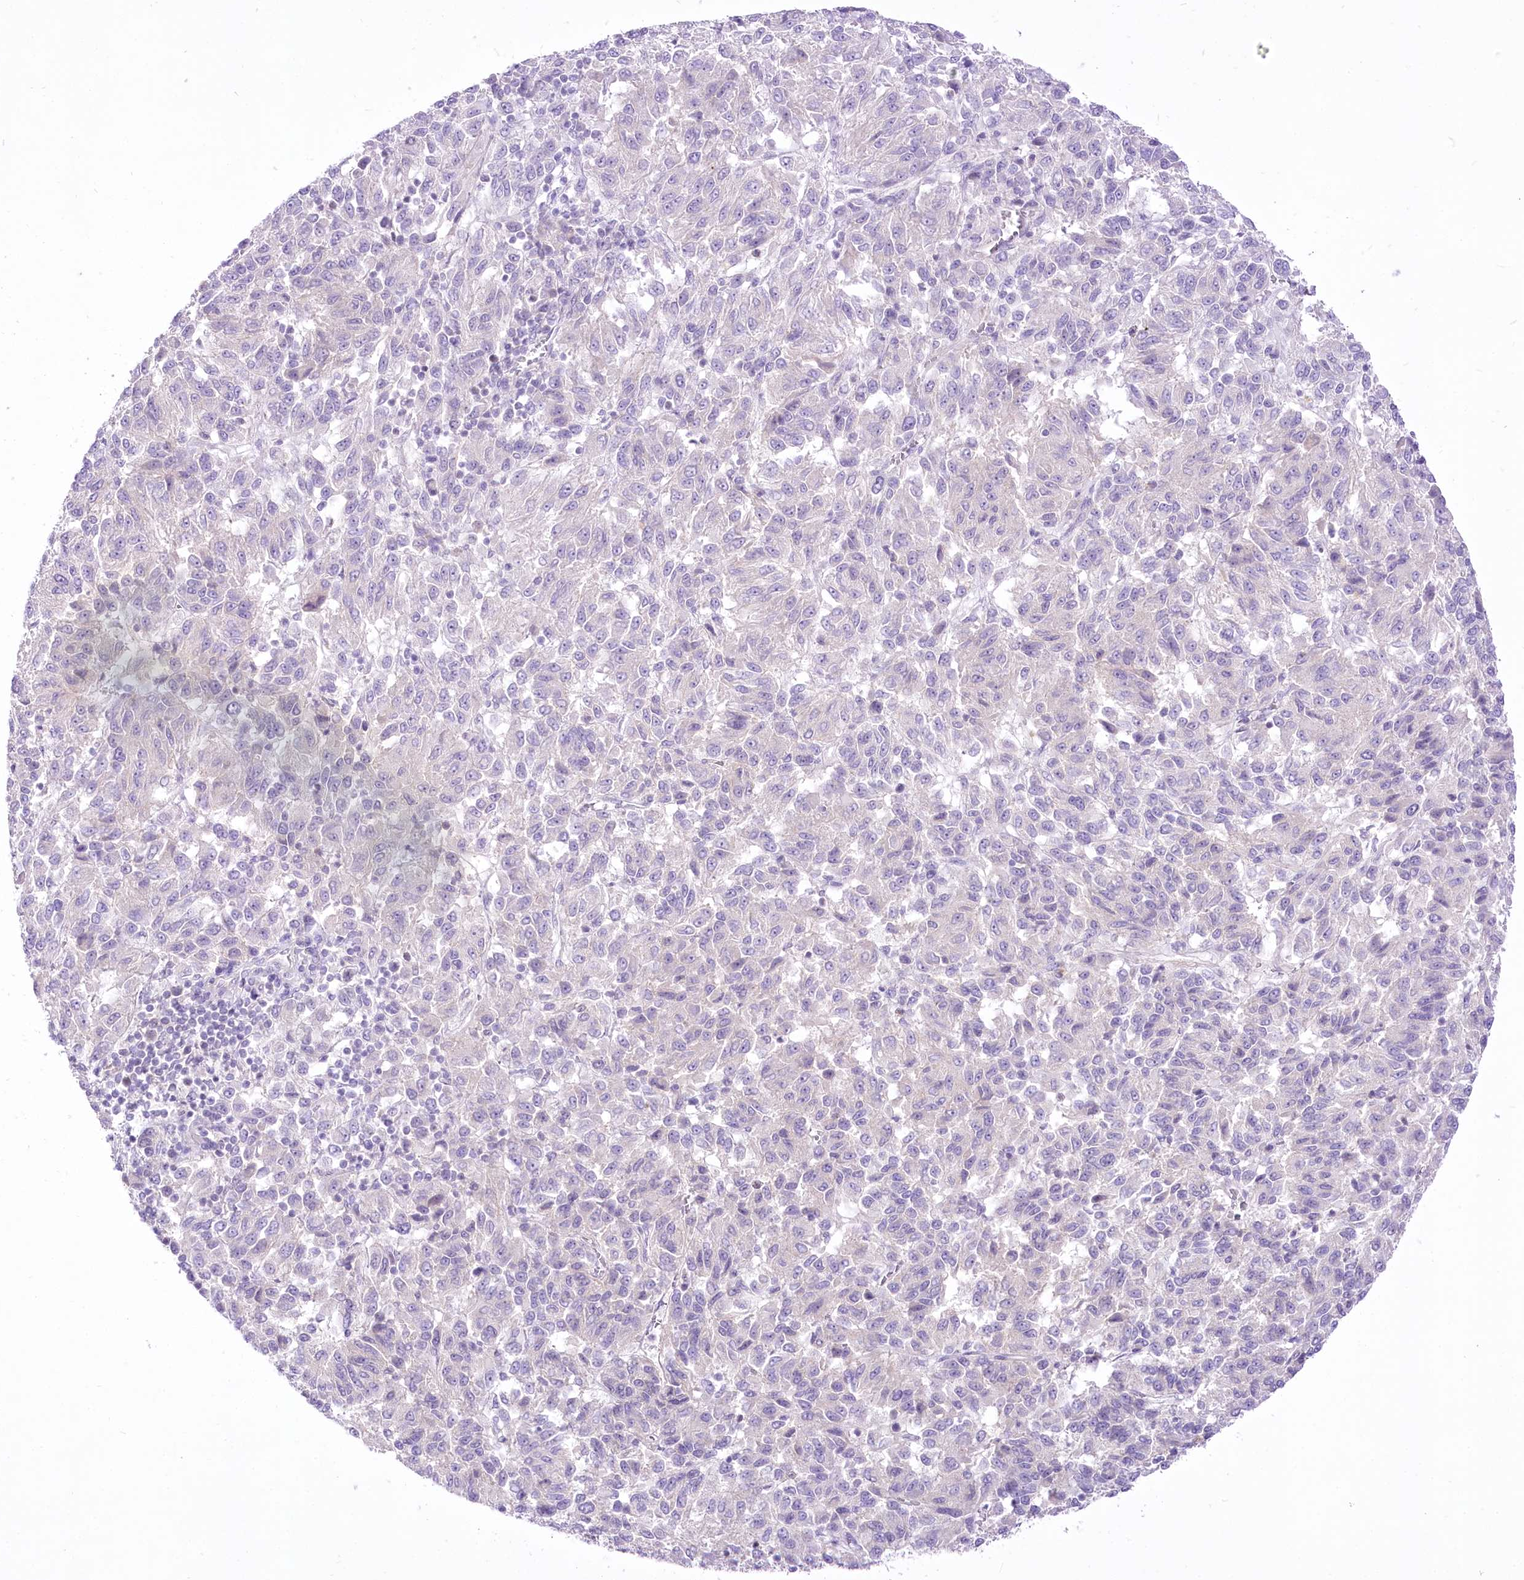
{"staining": {"intensity": "negative", "quantity": "none", "location": "none"}, "tissue": "melanoma", "cell_type": "Tumor cells", "image_type": "cancer", "snomed": [{"axis": "morphology", "description": "Malignant melanoma, Metastatic site"}, {"axis": "topography", "description": "Lung"}], "caption": "Protein analysis of malignant melanoma (metastatic site) displays no significant expression in tumor cells. Brightfield microscopy of IHC stained with DAB (brown) and hematoxylin (blue), captured at high magnification.", "gene": "HELT", "patient": {"sex": "male", "age": 64}}